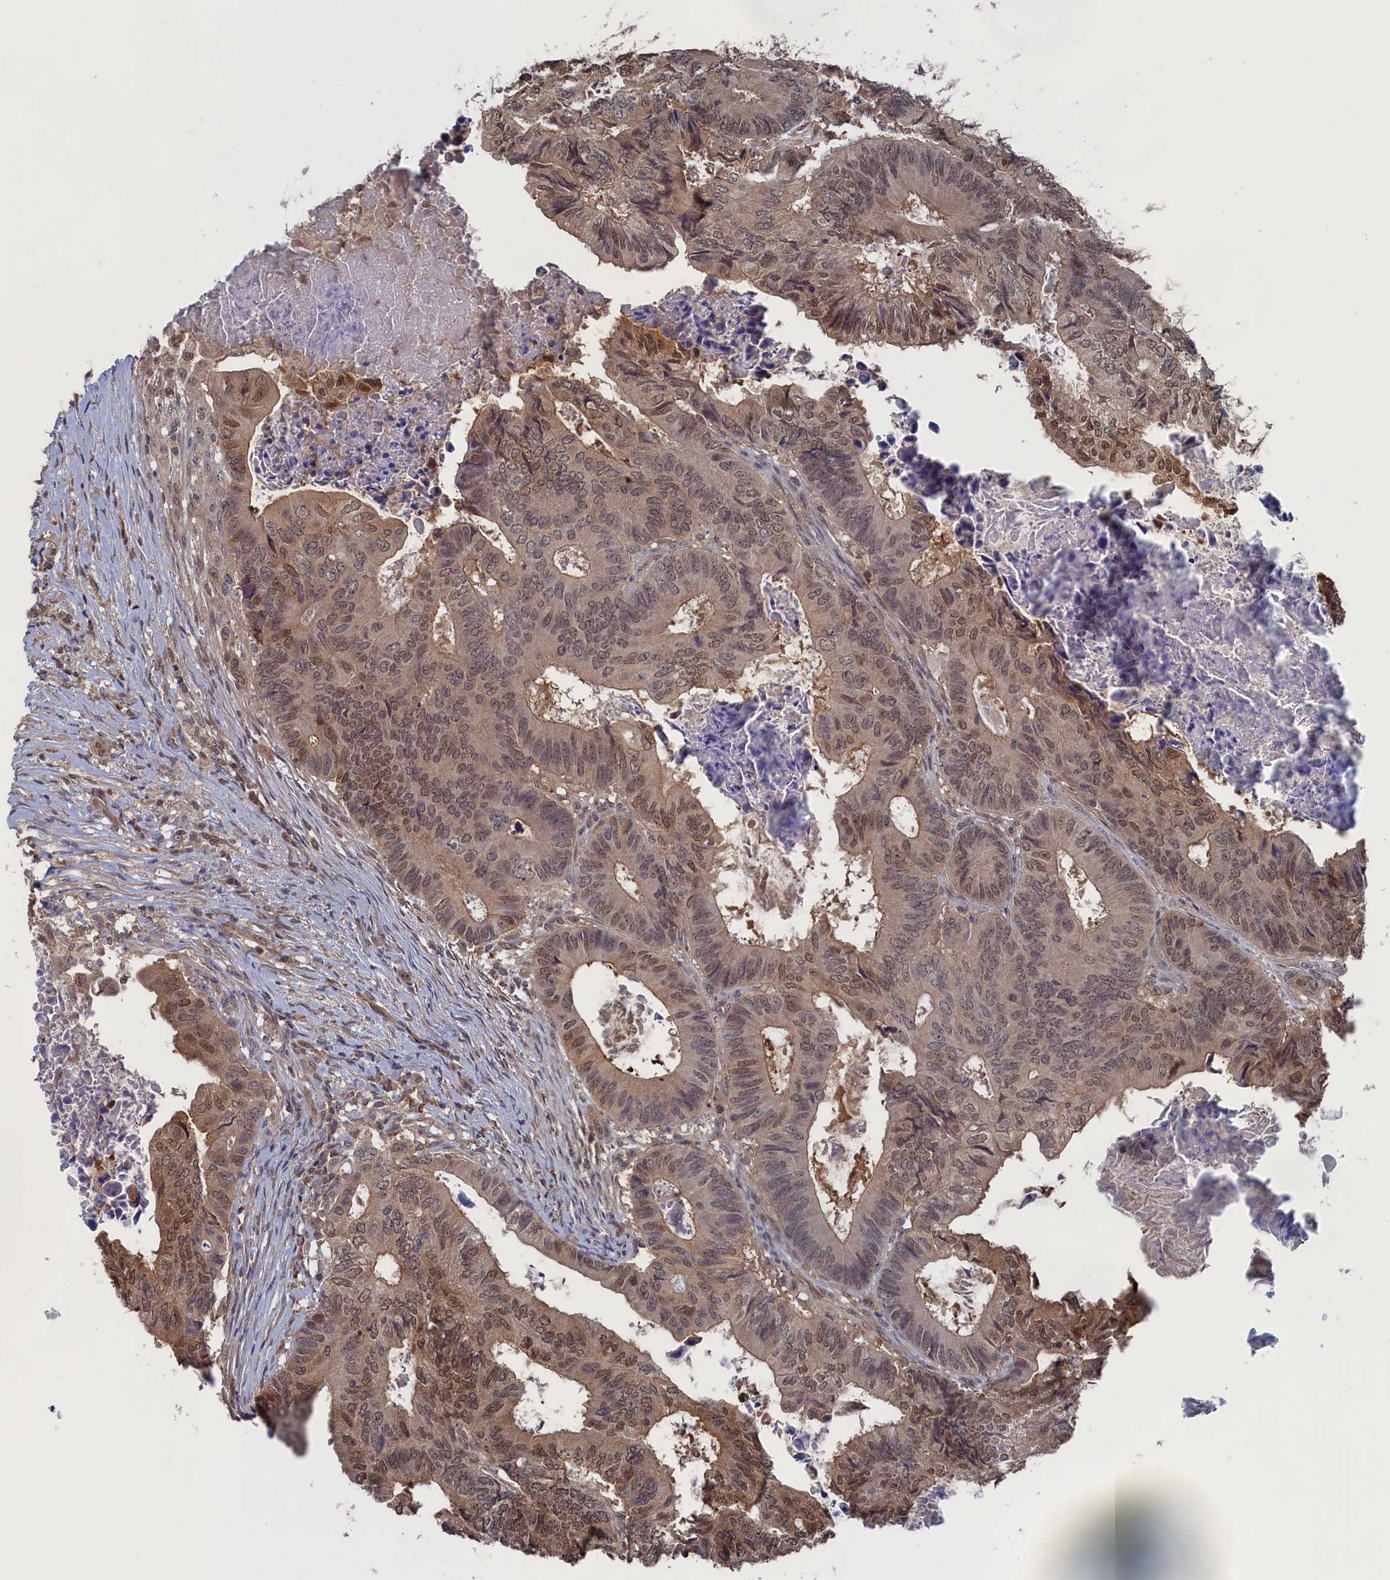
{"staining": {"intensity": "moderate", "quantity": ">75%", "location": "cytoplasmic/membranous,nuclear"}, "tissue": "colorectal cancer", "cell_type": "Tumor cells", "image_type": "cancer", "snomed": [{"axis": "morphology", "description": "Adenocarcinoma, NOS"}, {"axis": "topography", "description": "Colon"}], "caption": "Immunohistochemistry image of neoplastic tissue: human adenocarcinoma (colorectal) stained using immunohistochemistry (IHC) displays medium levels of moderate protein expression localized specifically in the cytoplasmic/membranous and nuclear of tumor cells, appearing as a cytoplasmic/membranous and nuclear brown color.", "gene": "NUTF2", "patient": {"sex": "male", "age": 85}}